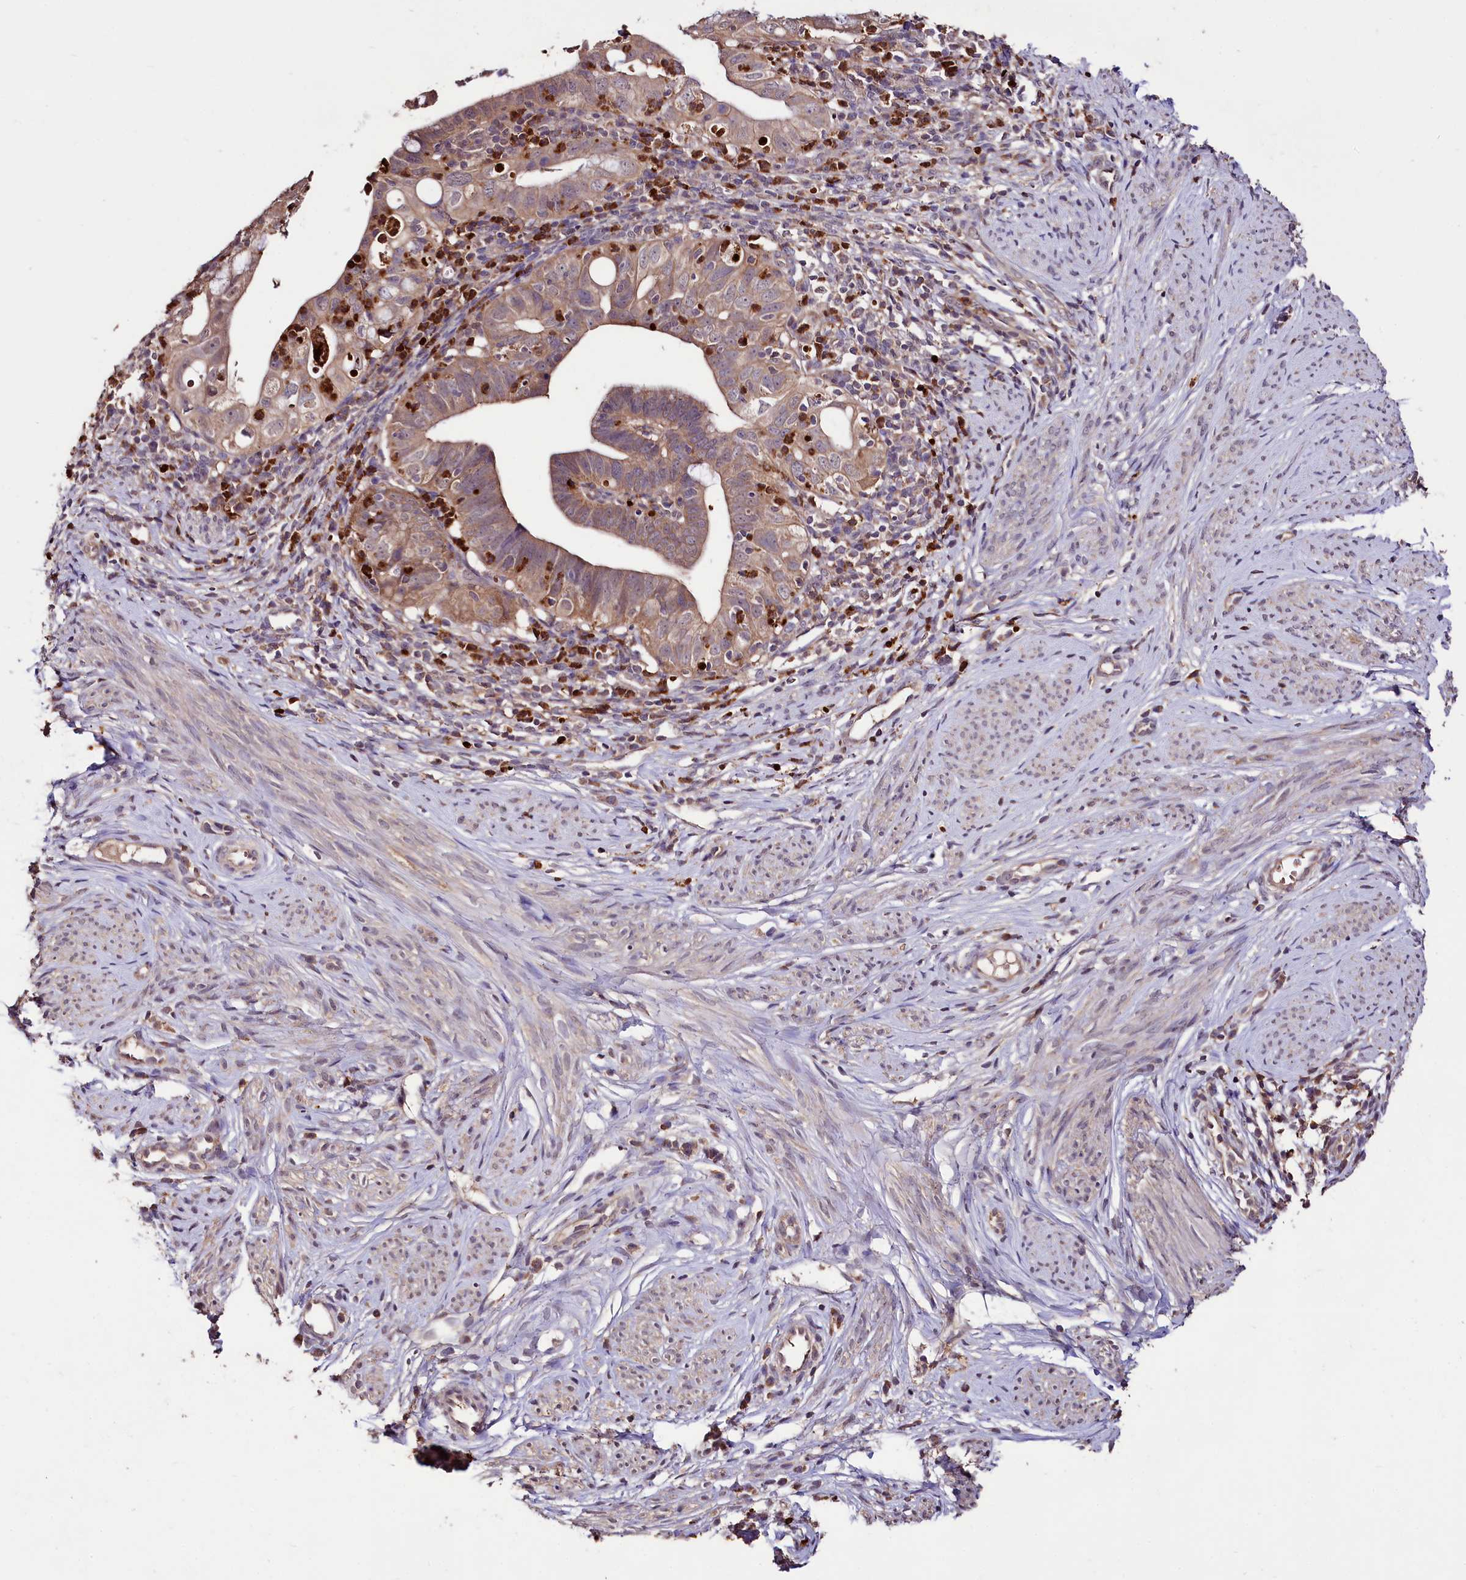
{"staining": {"intensity": "moderate", "quantity": ">75%", "location": "cytoplasmic/membranous"}, "tissue": "cervical cancer", "cell_type": "Tumor cells", "image_type": "cancer", "snomed": [{"axis": "morphology", "description": "Adenocarcinoma, NOS"}, {"axis": "topography", "description": "Cervix"}], "caption": "Cervical adenocarcinoma stained with IHC demonstrates moderate cytoplasmic/membranous expression in approximately >75% of tumor cells. Nuclei are stained in blue.", "gene": "KLRB1", "patient": {"sex": "female", "age": 36}}